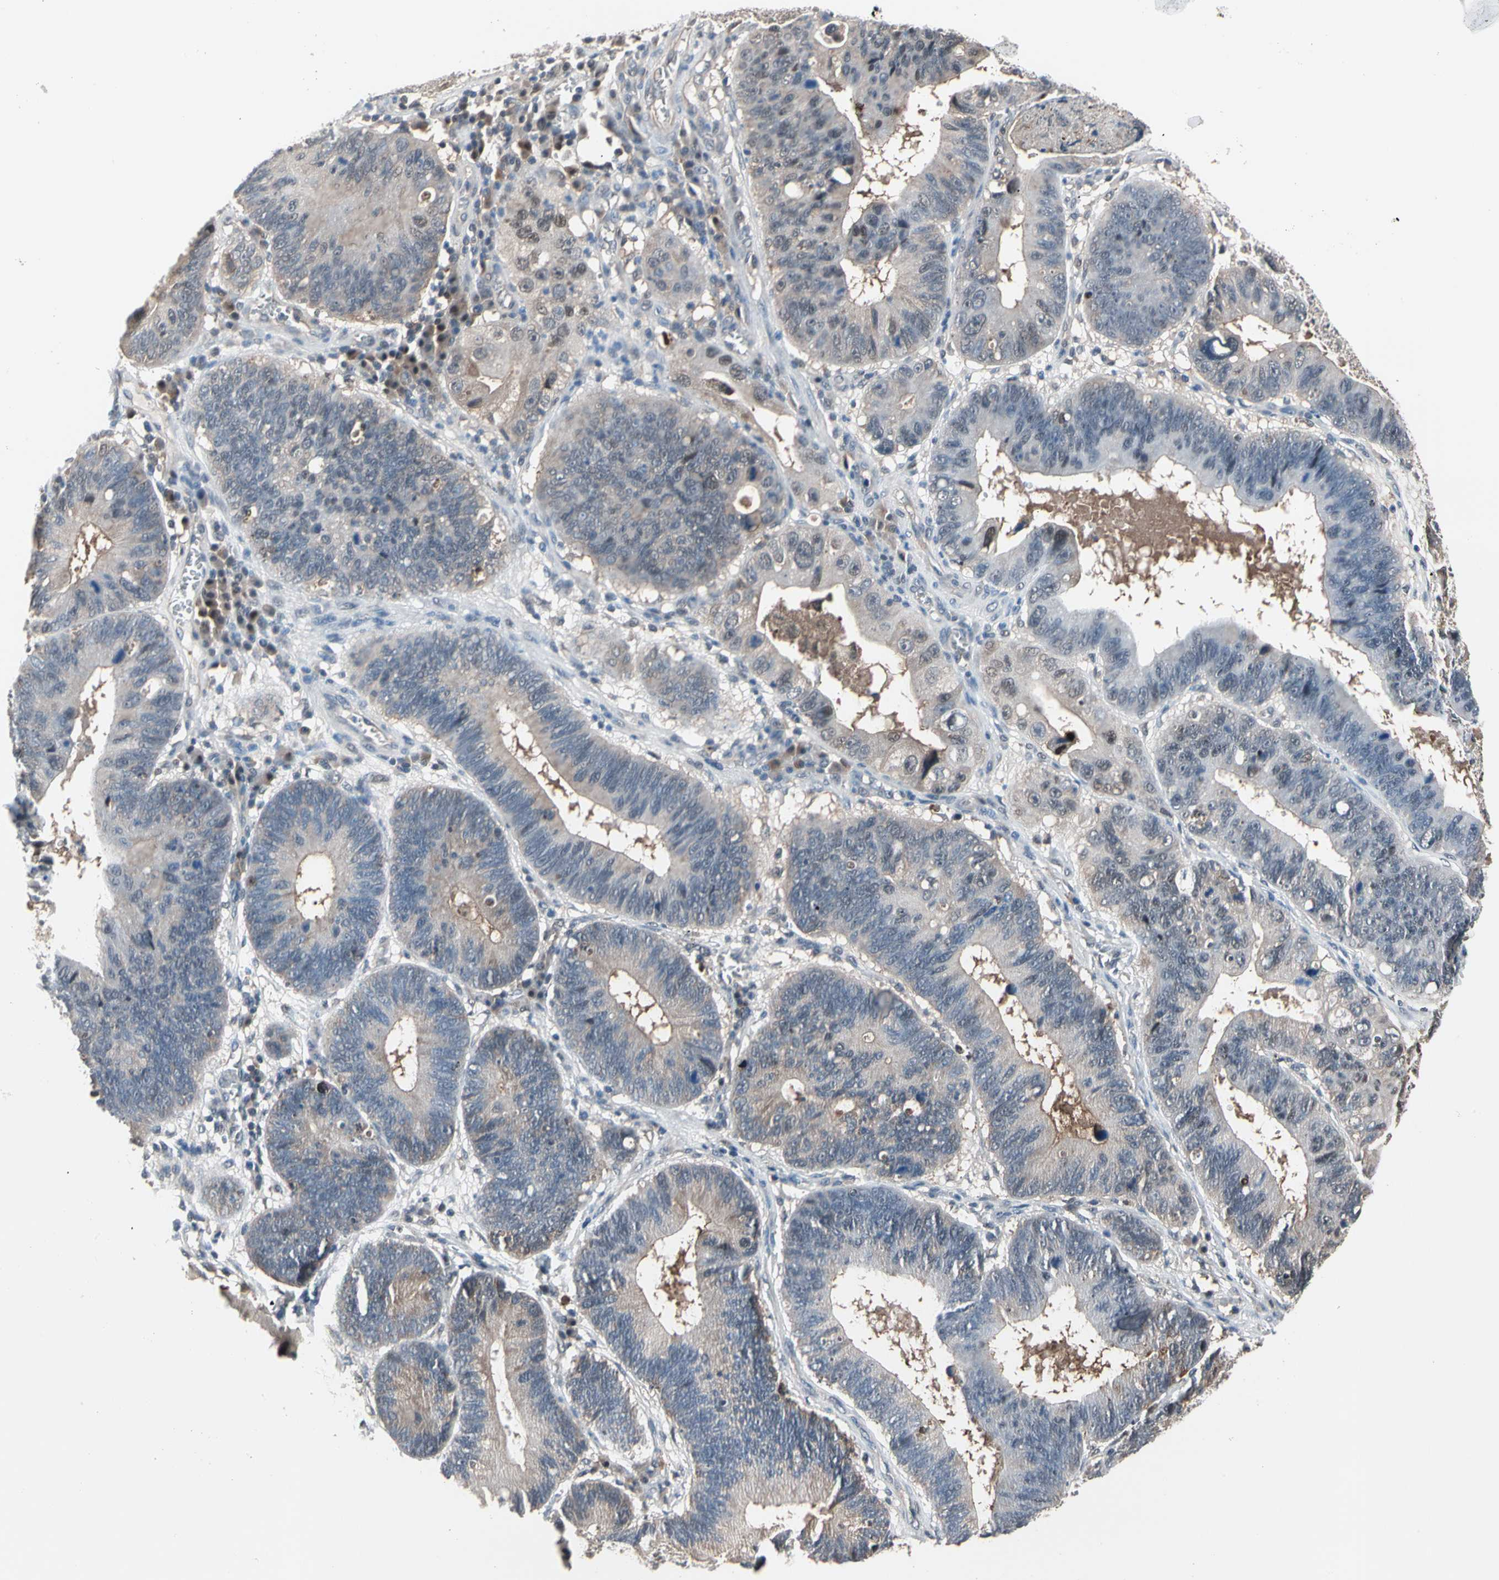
{"staining": {"intensity": "weak", "quantity": "25%-75%", "location": "cytoplasmic/membranous"}, "tissue": "stomach cancer", "cell_type": "Tumor cells", "image_type": "cancer", "snomed": [{"axis": "morphology", "description": "Adenocarcinoma, NOS"}, {"axis": "topography", "description": "Stomach"}], "caption": "An immunohistochemistry micrograph of tumor tissue is shown. Protein staining in brown highlights weak cytoplasmic/membranous positivity in stomach cancer (adenocarcinoma) within tumor cells. The staining was performed using DAB (3,3'-diaminobenzidine) to visualize the protein expression in brown, while the nuclei were stained in blue with hematoxylin (Magnification: 20x).", "gene": "PSMA2", "patient": {"sex": "male", "age": 59}}